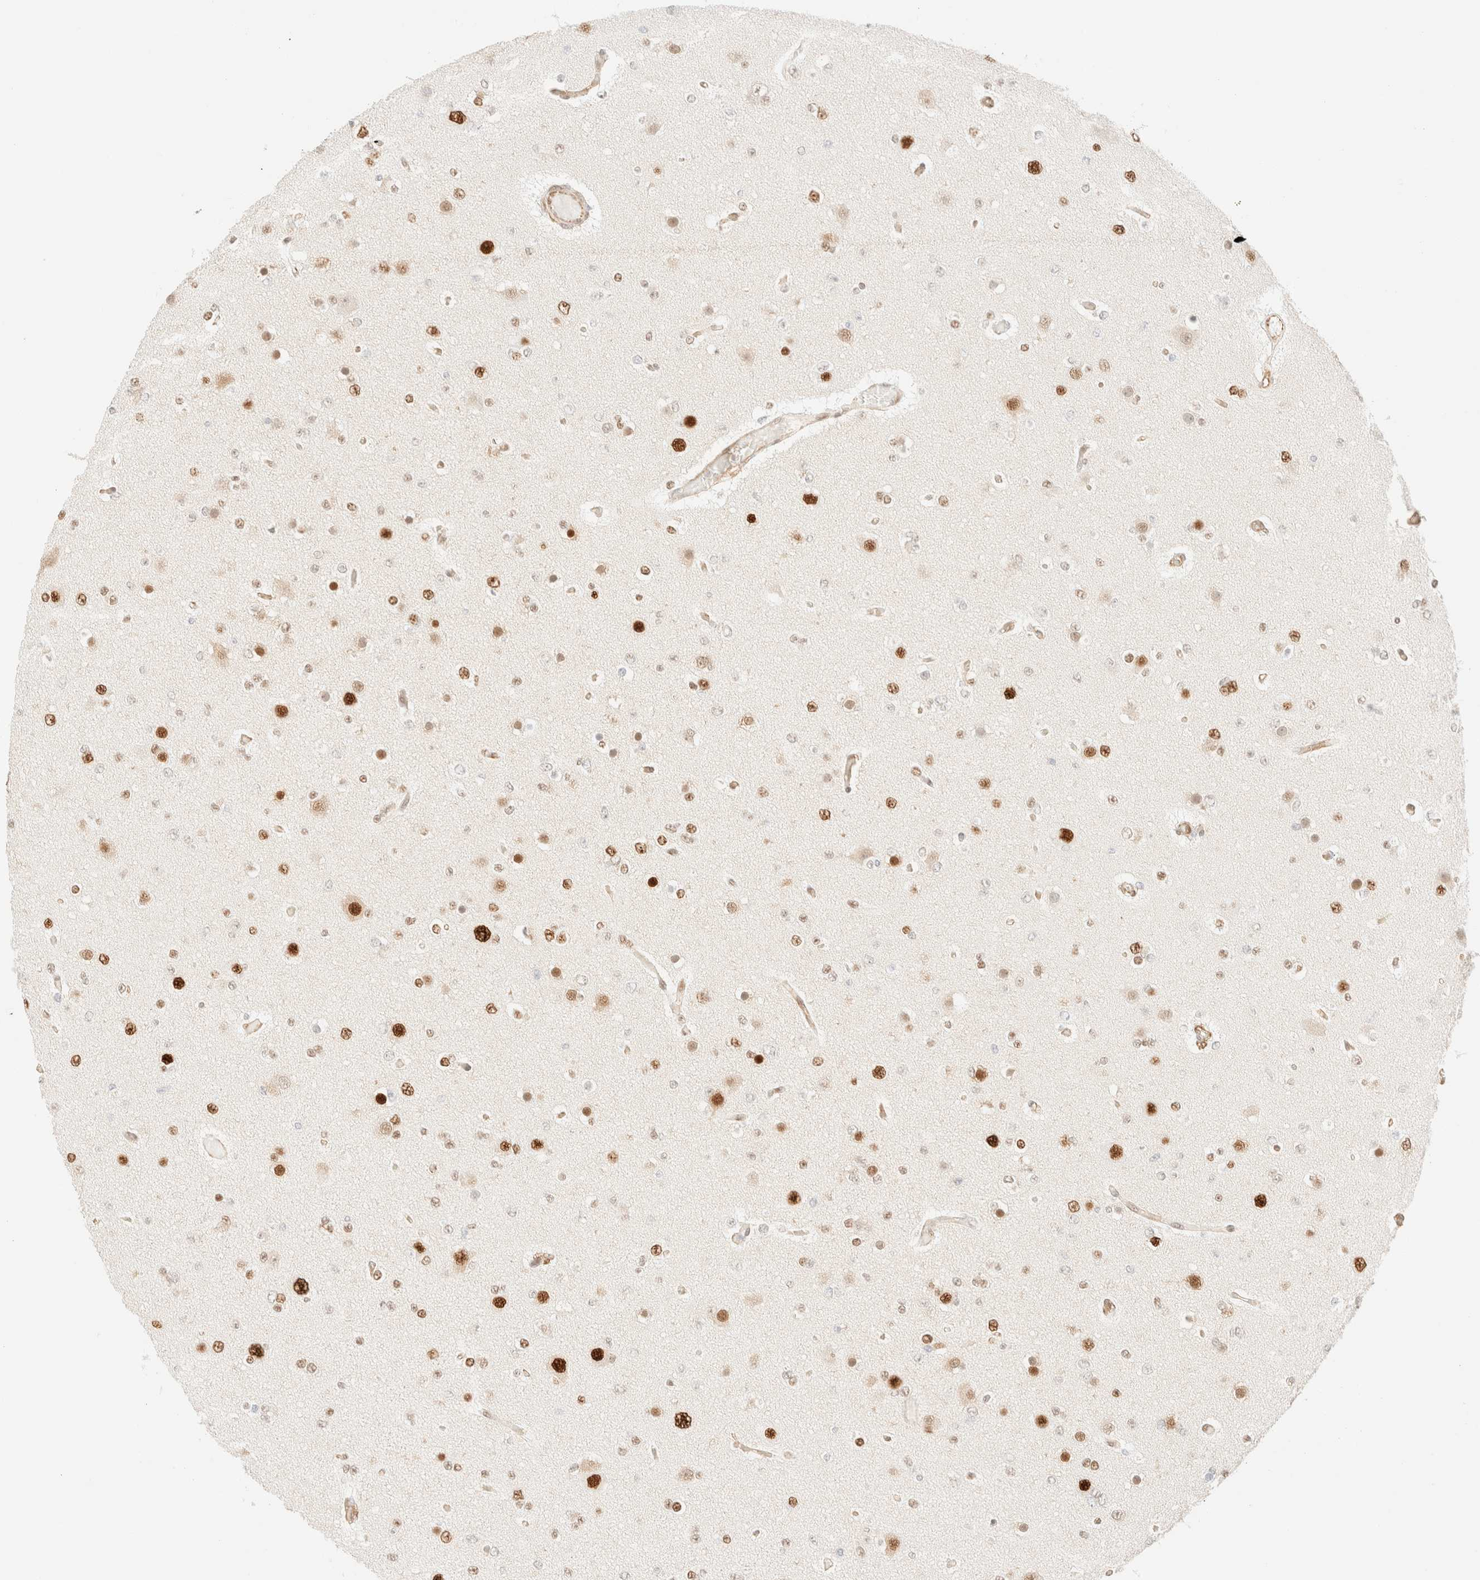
{"staining": {"intensity": "moderate", "quantity": "25%-75%", "location": "nuclear"}, "tissue": "glioma", "cell_type": "Tumor cells", "image_type": "cancer", "snomed": [{"axis": "morphology", "description": "Glioma, malignant, Low grade"}, {"axis": "topography", "description": "Brain"}], "caption": "This histopathology image exhibits malignant low-grade glioma stained with immunohistochemistry to label a protein in brown. The nuclear of tumor cells show moderate positivity for the protein. Nuclei are counter-stained blue.", "gene": "ZSCAN18", "patient": {"sex": "female", "age": 22}}